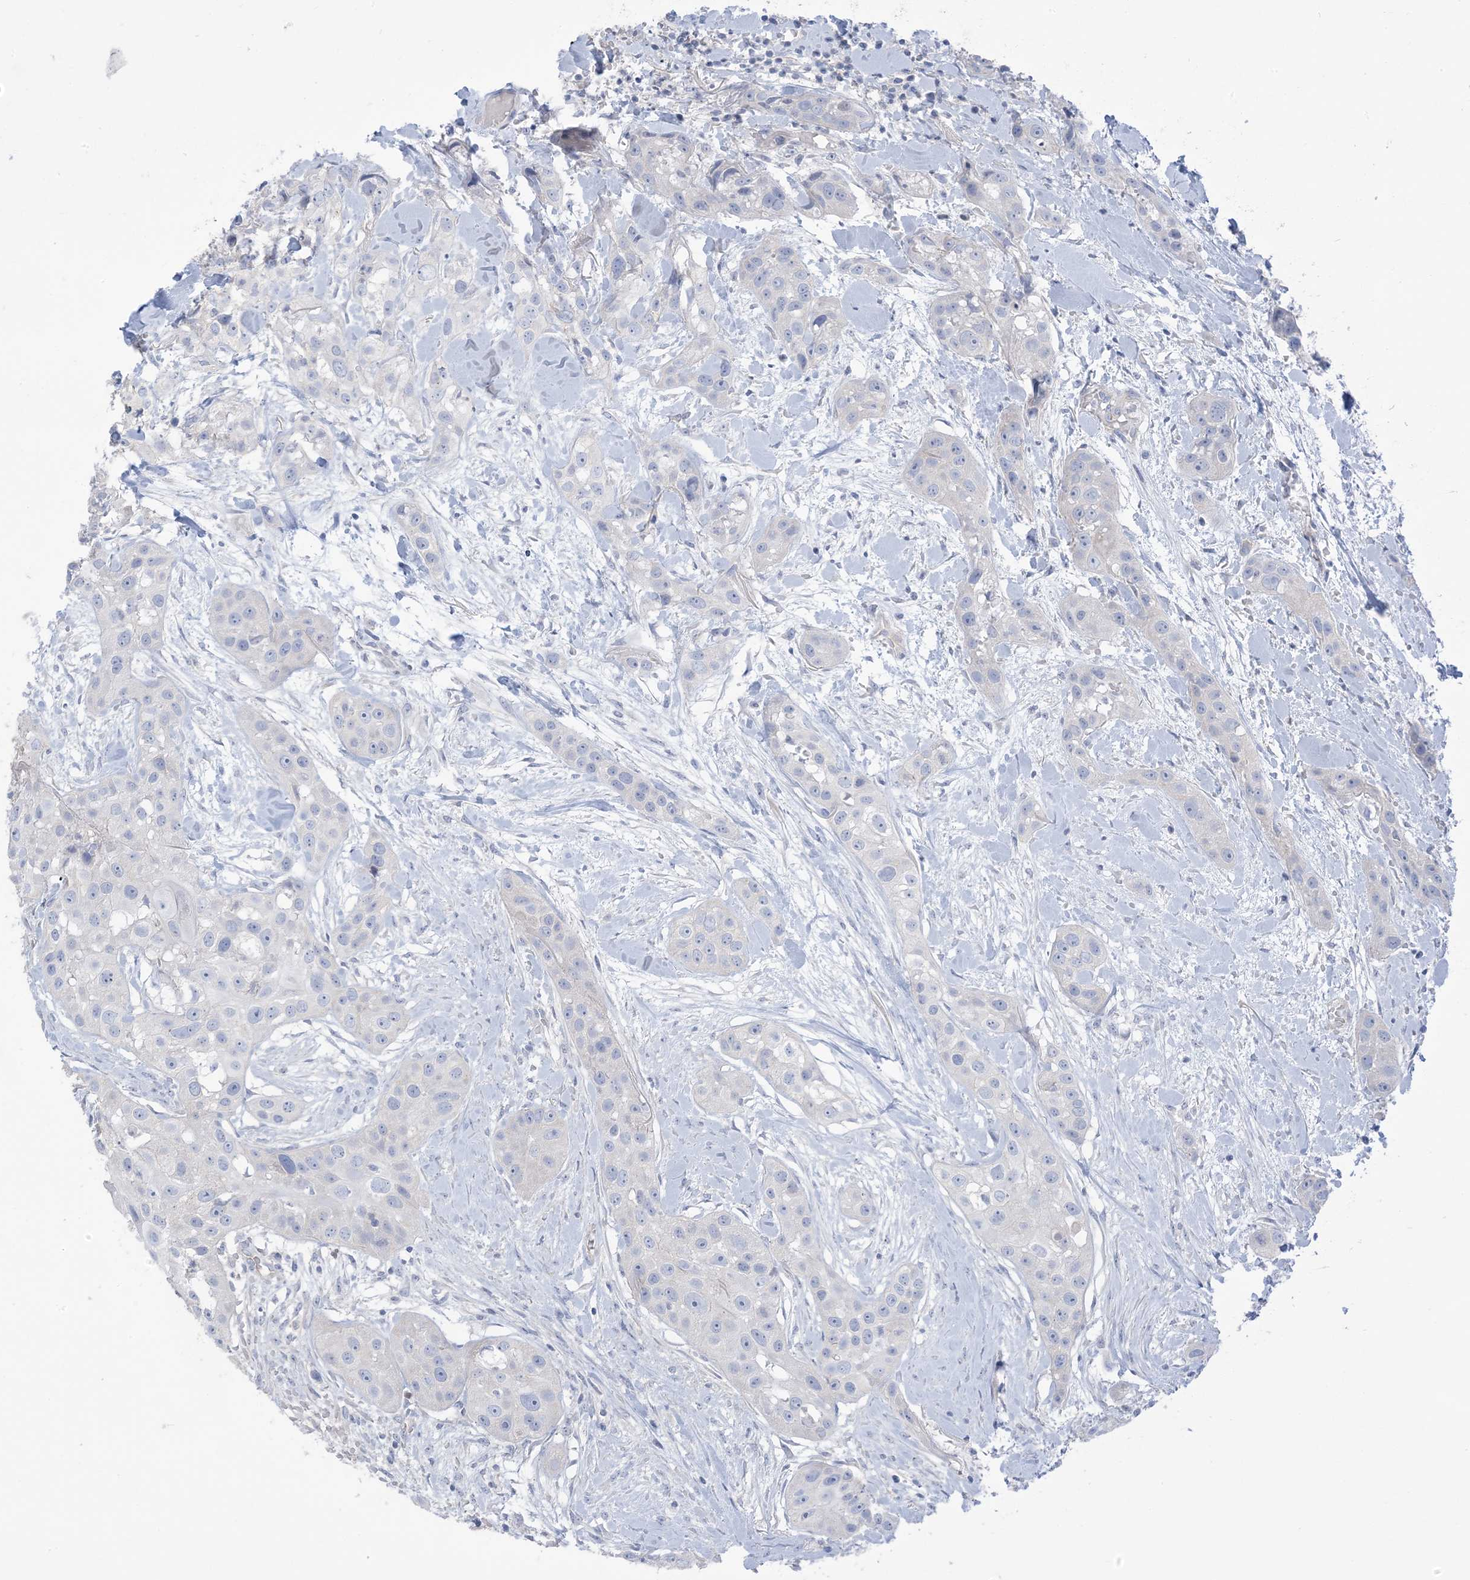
{"staining": {"intensity": "negative", "quantity": "none", "location": "none"}, "tissue": "head and neck cancer", "cell_type": "Tumor cells", "image_type": "cancer", "snomed": [{"axis": "morphology", "description": "Normal tissue, NOS"}, {"axis": "morphology", "description": "Squamous cell carcinoma, NOS"}, {"axis": "topography", "description": "Skeletal muscle"}, {"axis": "topography", "description": "Head-Neck"}], "caption": "The immunohistochemistry micrograph has no significant positivity in tumor cells of head and neck squamous cell carcinoma tissue. (Immunohistochemistry, brightfield microscopy, high magnification).", "gene": "MTHFD2L", "patient": {"sex": "male", "age": 51}}